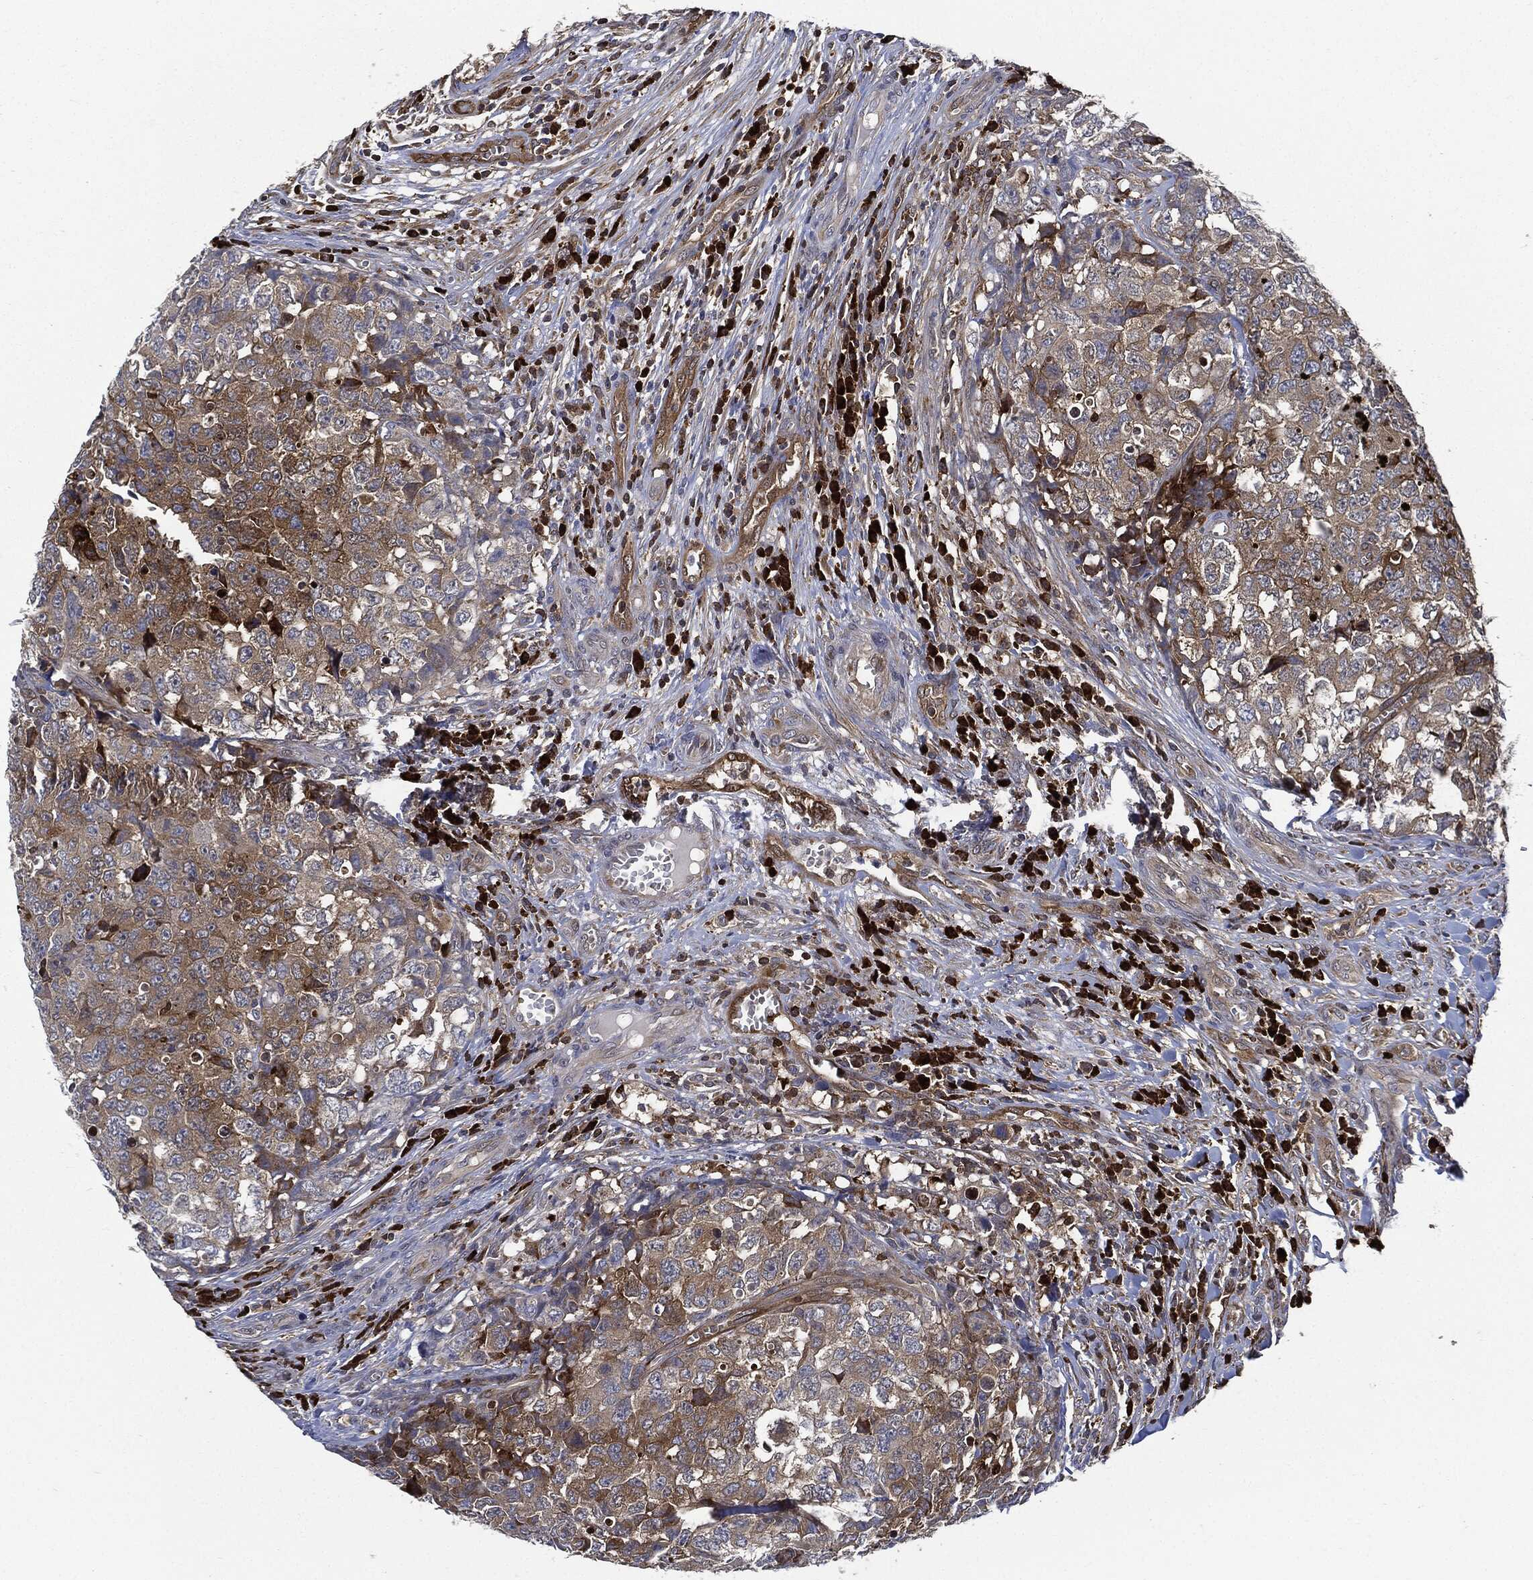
{"staining": {"intensity": "moderate", "quantity": "<25%", "location": "cytoplasmic/membranous"}, "tissue": "testis cancer", "cell_type": "Tumor cells", "image_type": "cancer", "snomed": [{"axis": "morphology", "description": "Carcinoma, Embryonal, NOS"}, {"axis": "topography", "description": "Testis"}], "caption": "There is low levels of moderate cytoplasmic/membranous staining in tumor cells of testis embryonal carcinoma, as demonstrated by immunohistochemical staining (brown color).", "gene": "PRDX2", "patient": {"sex": "male", "age": 23}}